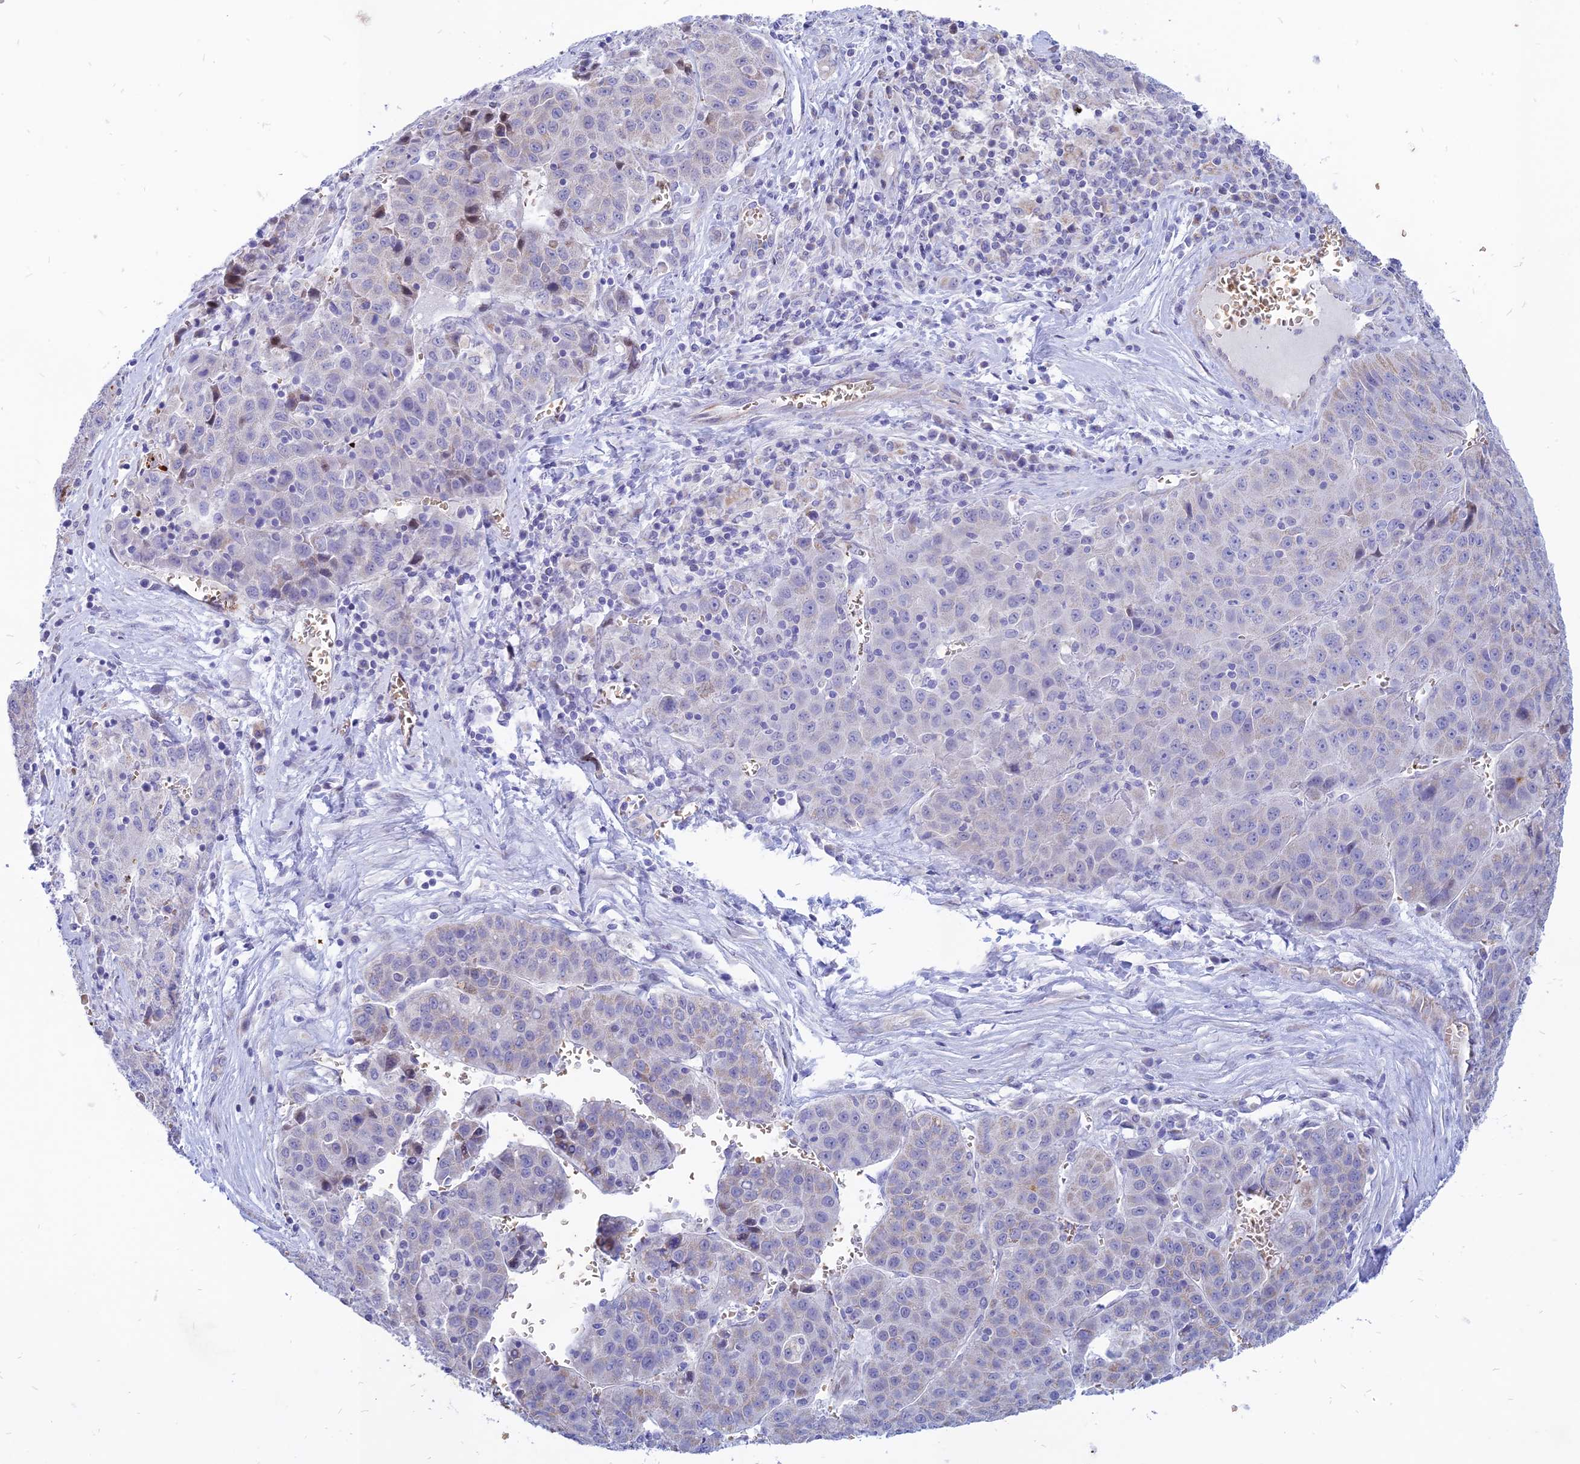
{"staining": {"intensity": "strong", "quantity": "<25%", "location": "cytoplasmic/membranous"}, "tissue": "liver cancer", "cell_type": "Tumor cells", "image_type": "cancer", "snomed": [{"axis": "morphology", "description": "Carcinoma, Hepatocellular, NOS"}, {"axis": "topography", "description": "Liver"}], "caption": "A brown stain shows strong cytoplasmic/membranous expression of a protein in liver cancer tumor cells.", "gene": "HHAT", "patient": {"sex": "female", "age": 53}}